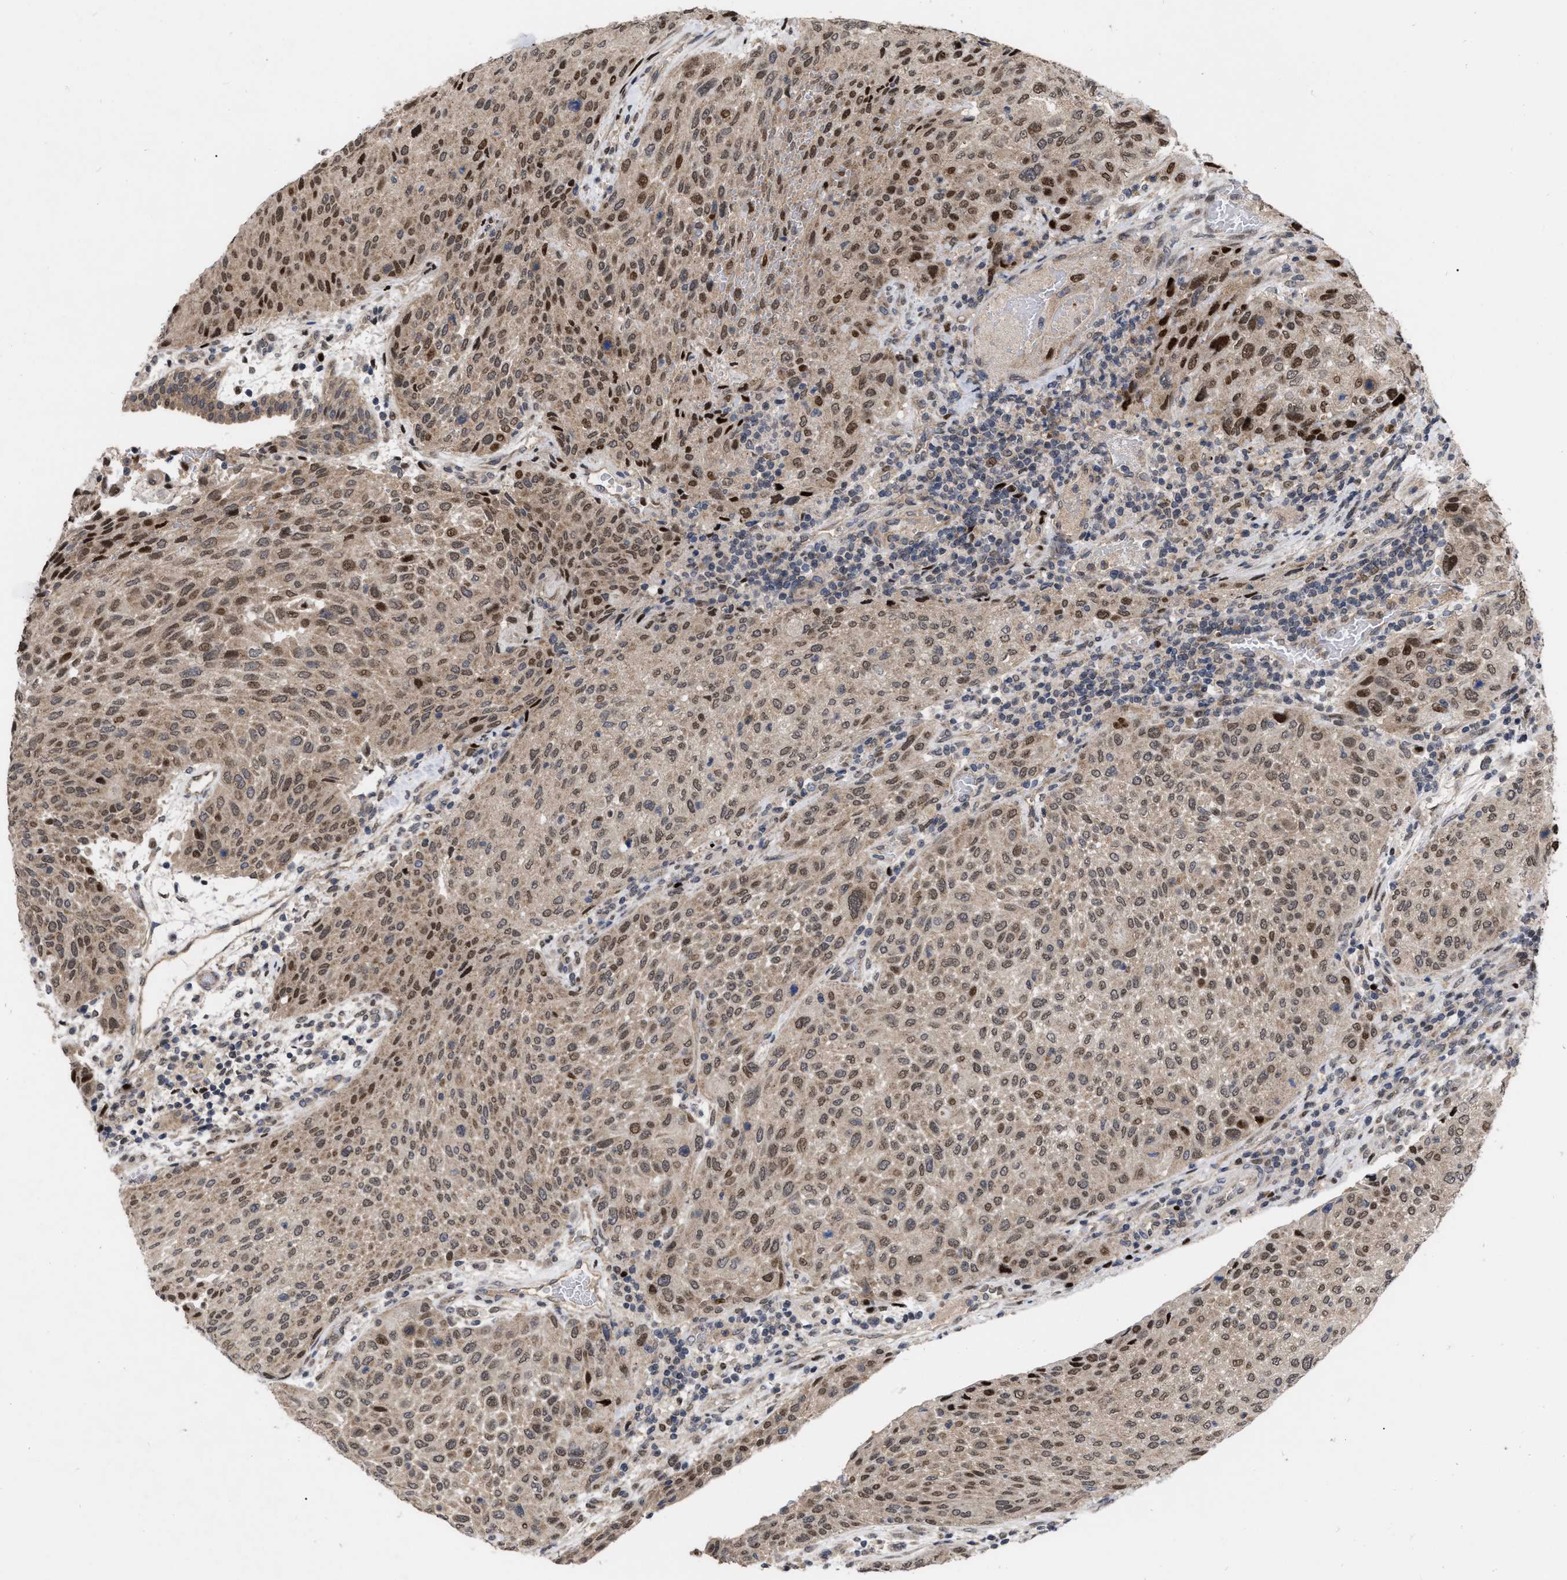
{"staining": {"intensity": "moderate", "quantity": ">75%", "location": "cytoplasmic/membranous,nuclear"}, "tissue": "urothelial cancer", "cell_type": "Tumor cells", "image_type": "cancer", "snomed": [{"axis": "morphology", "description": "Urothelial carcinoma, Low grade"}, {"axis": "morphology", "description": "Urothelial carcinoma, High grade"}, {"axis": "topography", "description": "Urinary bladder"}], "caption": "Moderate cytoplasmic/membranous and nuclear staining is appreciated in approximately >75% of tumor cells in urothelial cancer. Using DAB (brown) and hematoxylin (blue) stains, captured at high magnification using brightfield microscopy.", "gene": "MDM4", "patient": {"sex": "male", "age": 35}}